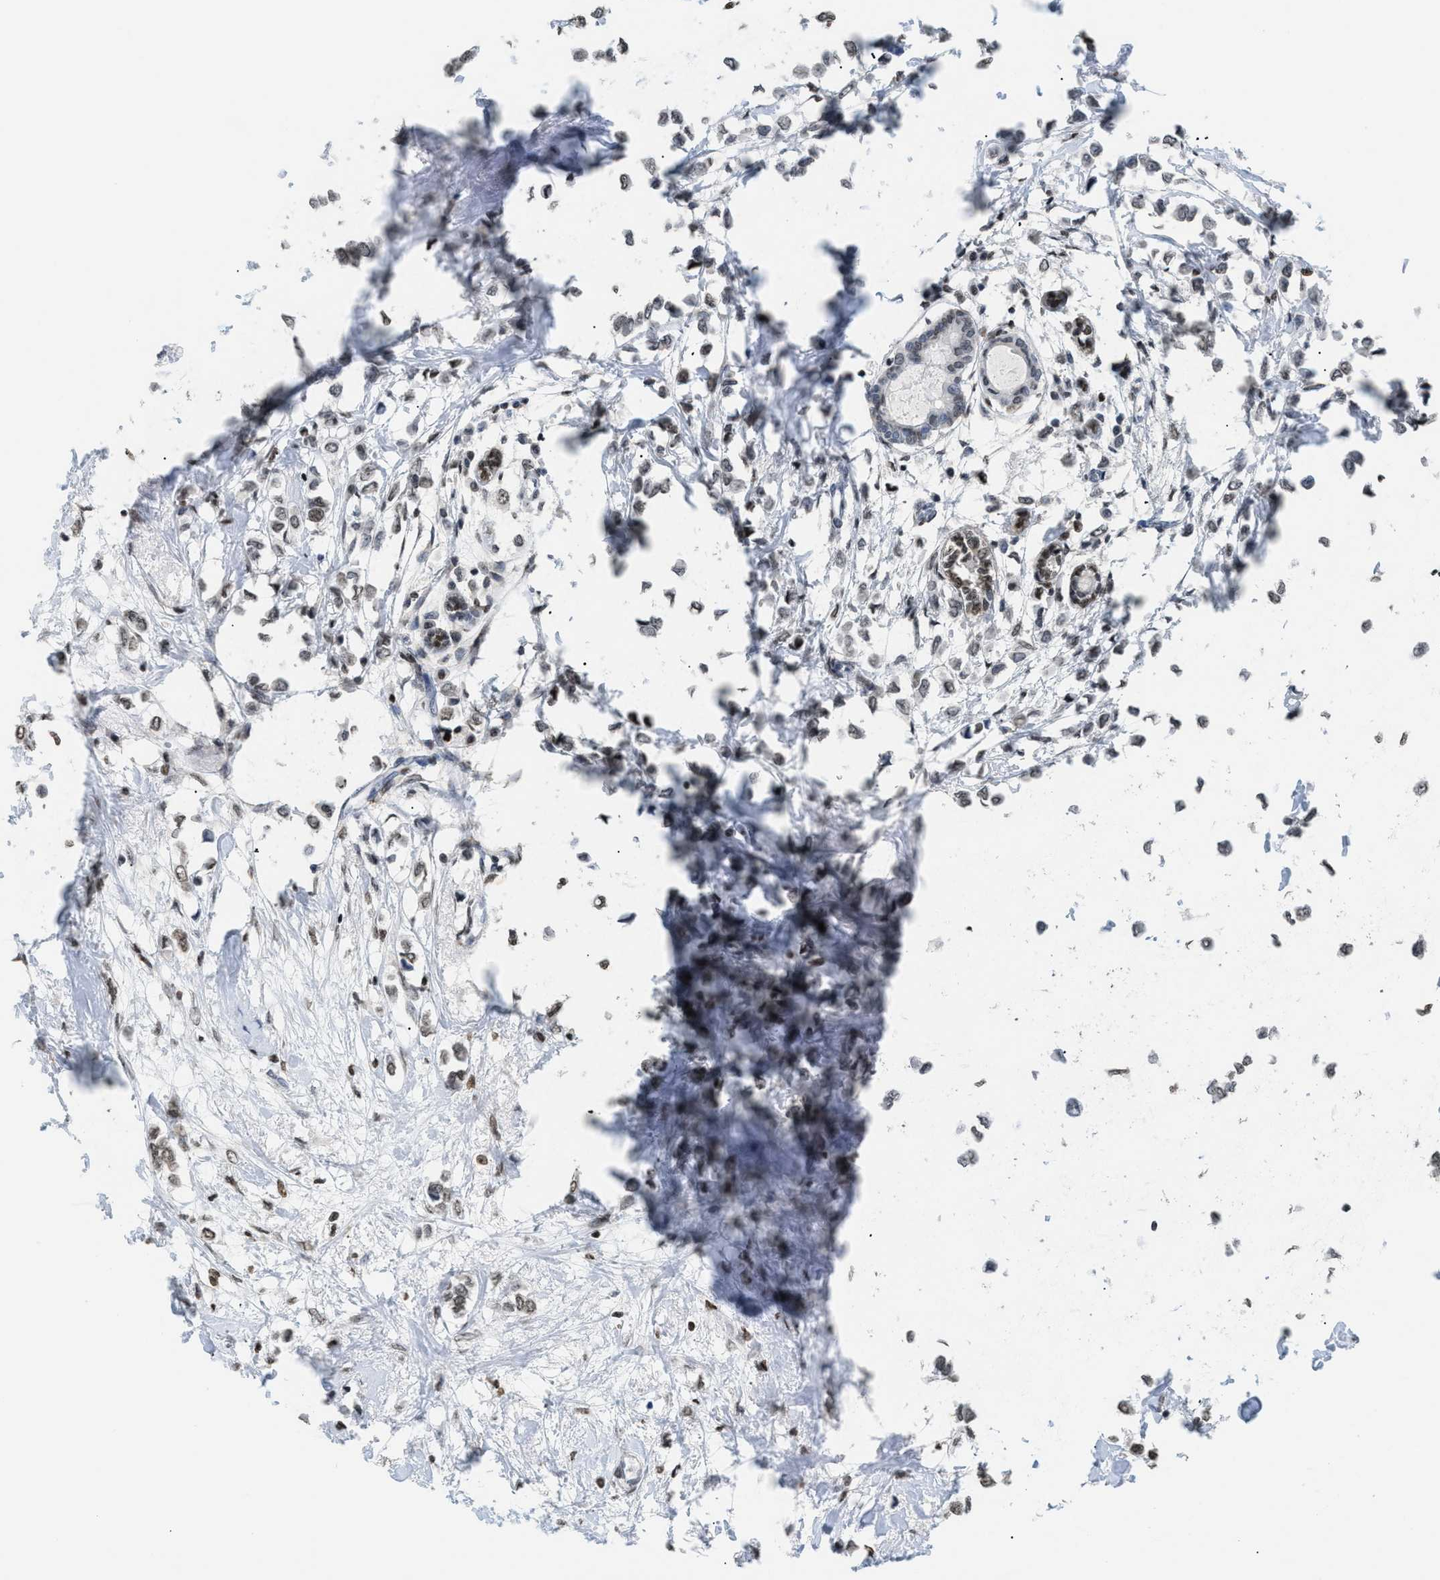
{"staining": {"intensity": "weak", "quantity": ">75%", "location": "nuclear"}, "tissue": "breast cancer", "cell_type": "Tumor cells", "image_type": "cancer", "snomed": [{"axis": "morphology", "description": "Lobular carcinoma"}, {"axis": "topography", "description": "Breast"}], "caption": "Breast lobular carcinoma tissue demonstrates weak nuclear positivity in approximately >75% of tumor cells, visualized by immunohistochemistry. The staining was performed using DAB to visualize the protein expression in brown, while the nuclei were stained in blue with hematoxylin (Magnification: 20x).", "gene": "HMGN2", "patient": {"sex": "female", "age": 51}}